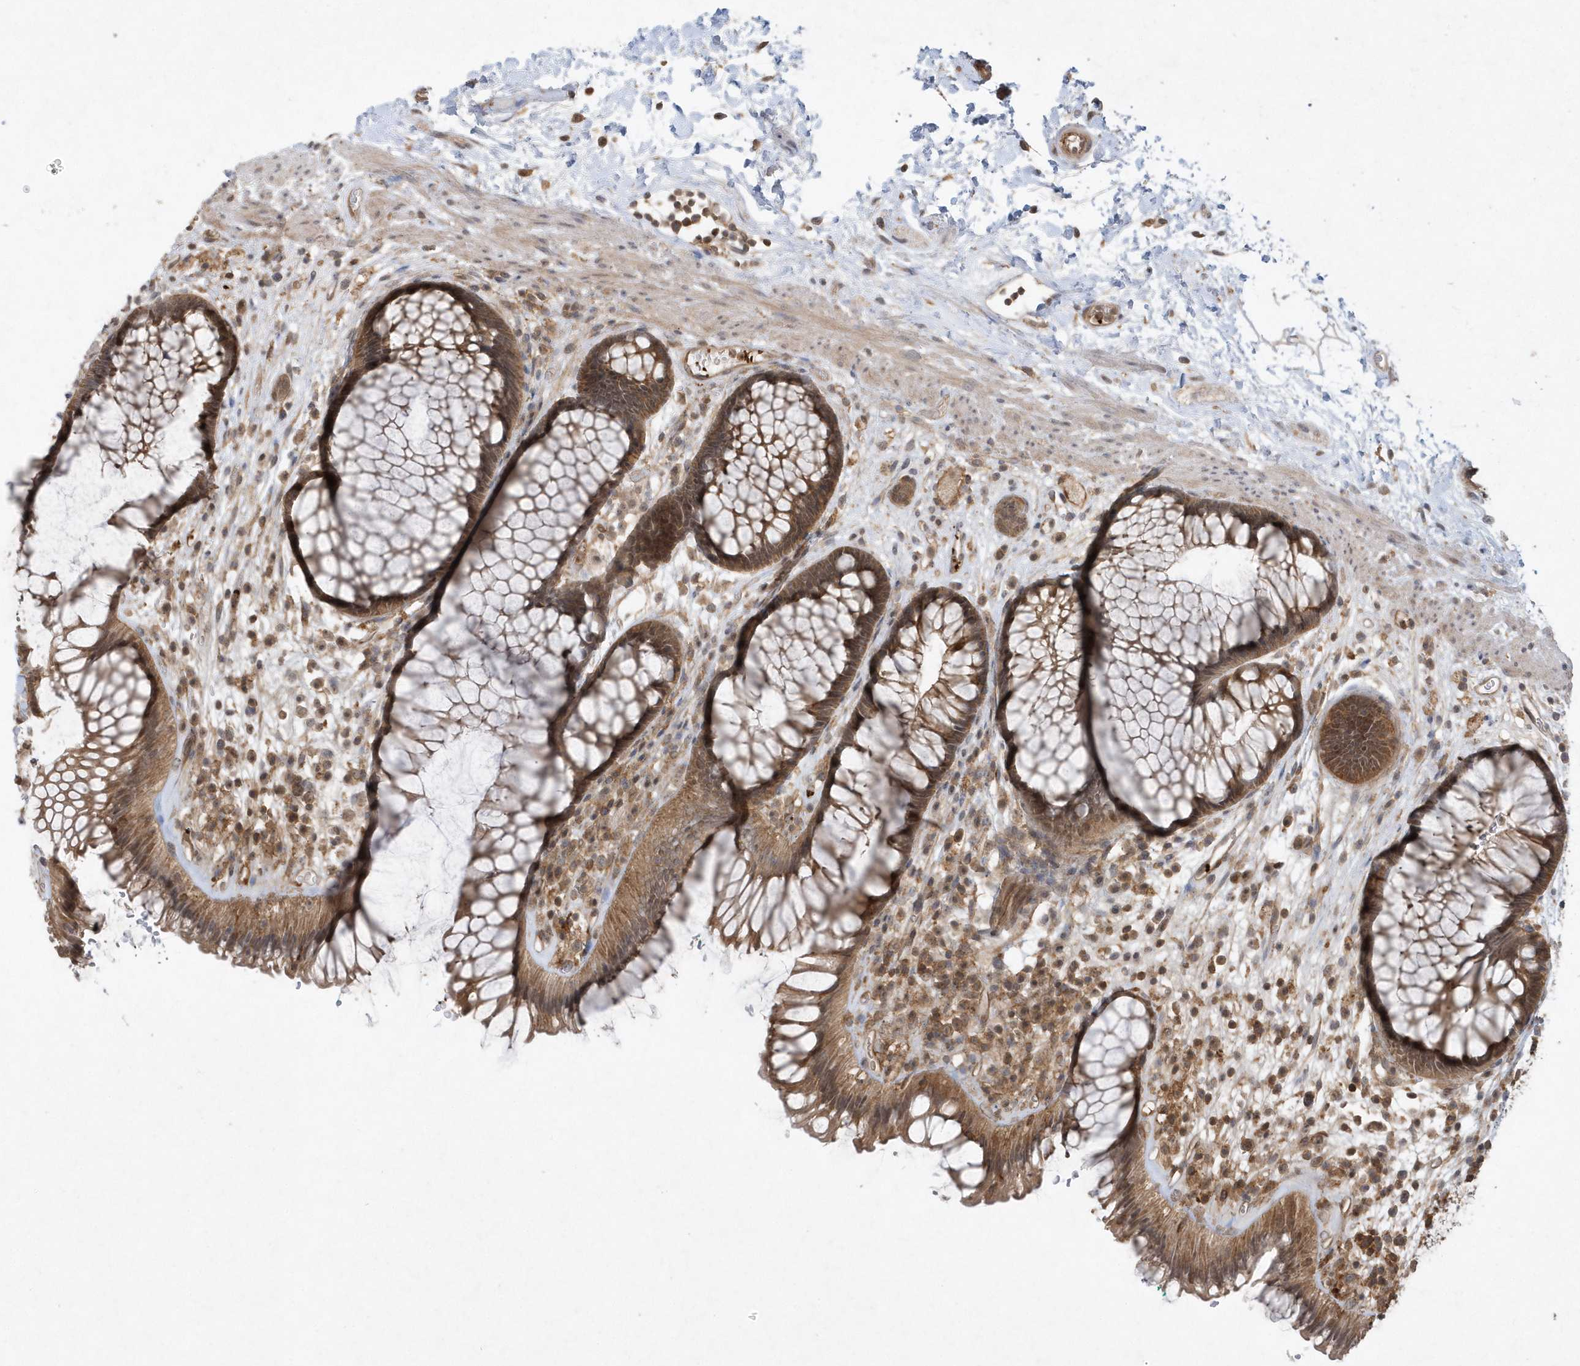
{"staining": {"intensity": "moderate", "quantity": ">75%", "location": "cytoplasmic/membranous,nuclear"}, "tissue": "rectum", "cell_type": "Glandular cells", "image_type": "normal", "snomed": [{"axis": "morphology", "description": "Normal tissue, NOS"}, {"axis": "topography", "description": "Rectum"}], "caption": "Normal rectum reveals moderate cytoplasmic/membranous,nuclear staining in about >75% of glandular cells, visualized by immunohistochemistry.", "gene": "ACYP1", "patient": {"sex": "male", "age": 51}}